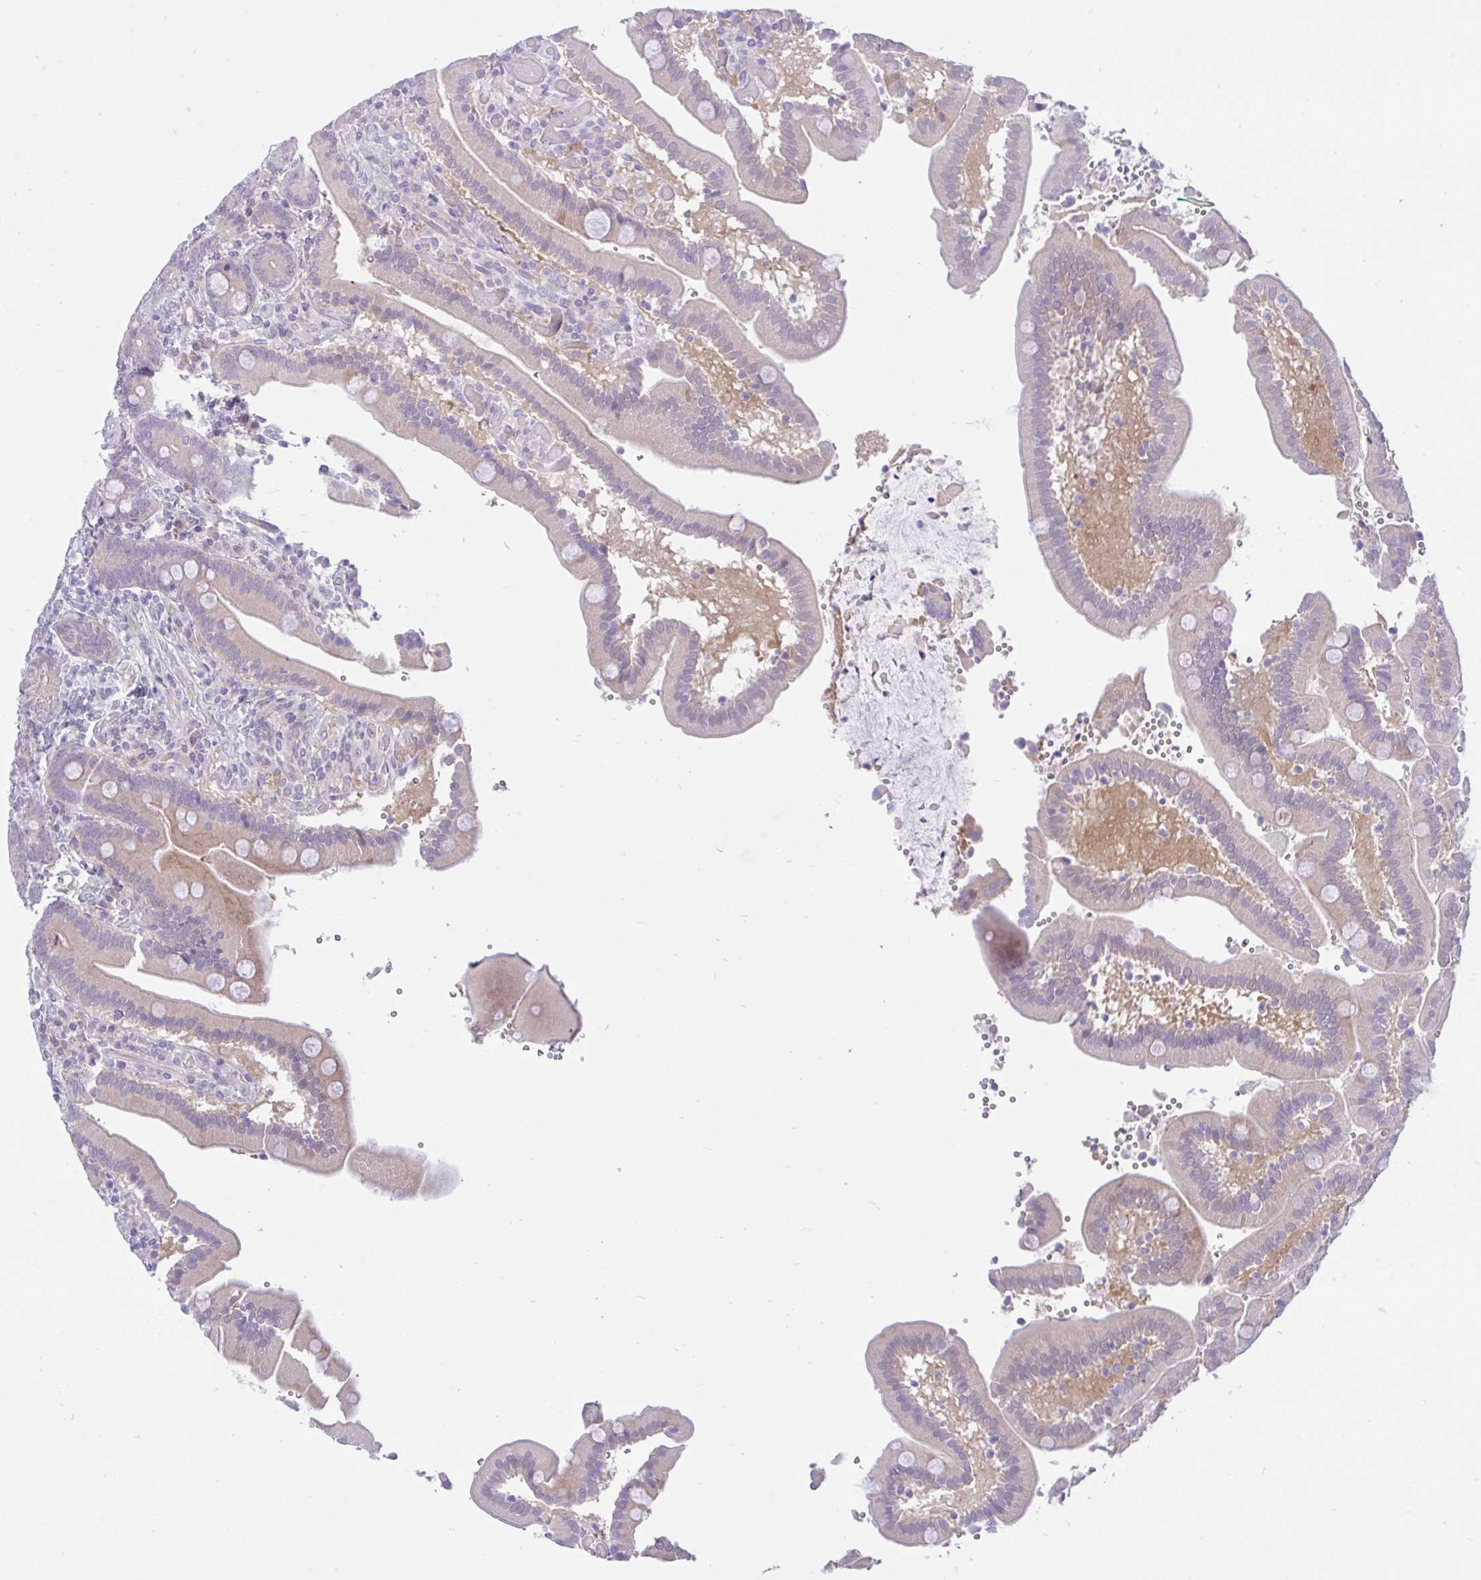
{"staining": {"intensity": "moderate", "quantity": "<25%", "location": "cytoplasmic/membranous"}, "tissue": "duodenum", "cell_type": "Glandular cells", "image_type": "normal", "snomed": [{"axis": "morphology", "description": "Normal tissue, NOS"}, {"axis": "topography", "description": "Duodenum"}], "caption": "The photomicrograph displays immunohistochemical staining of benign duodenum. There is moderate cytoplasmic/membranous staining is identified in about <25% of glandular cells.", "gene": "ZNF101", "patient": {"sex": "female", "age": 62}}